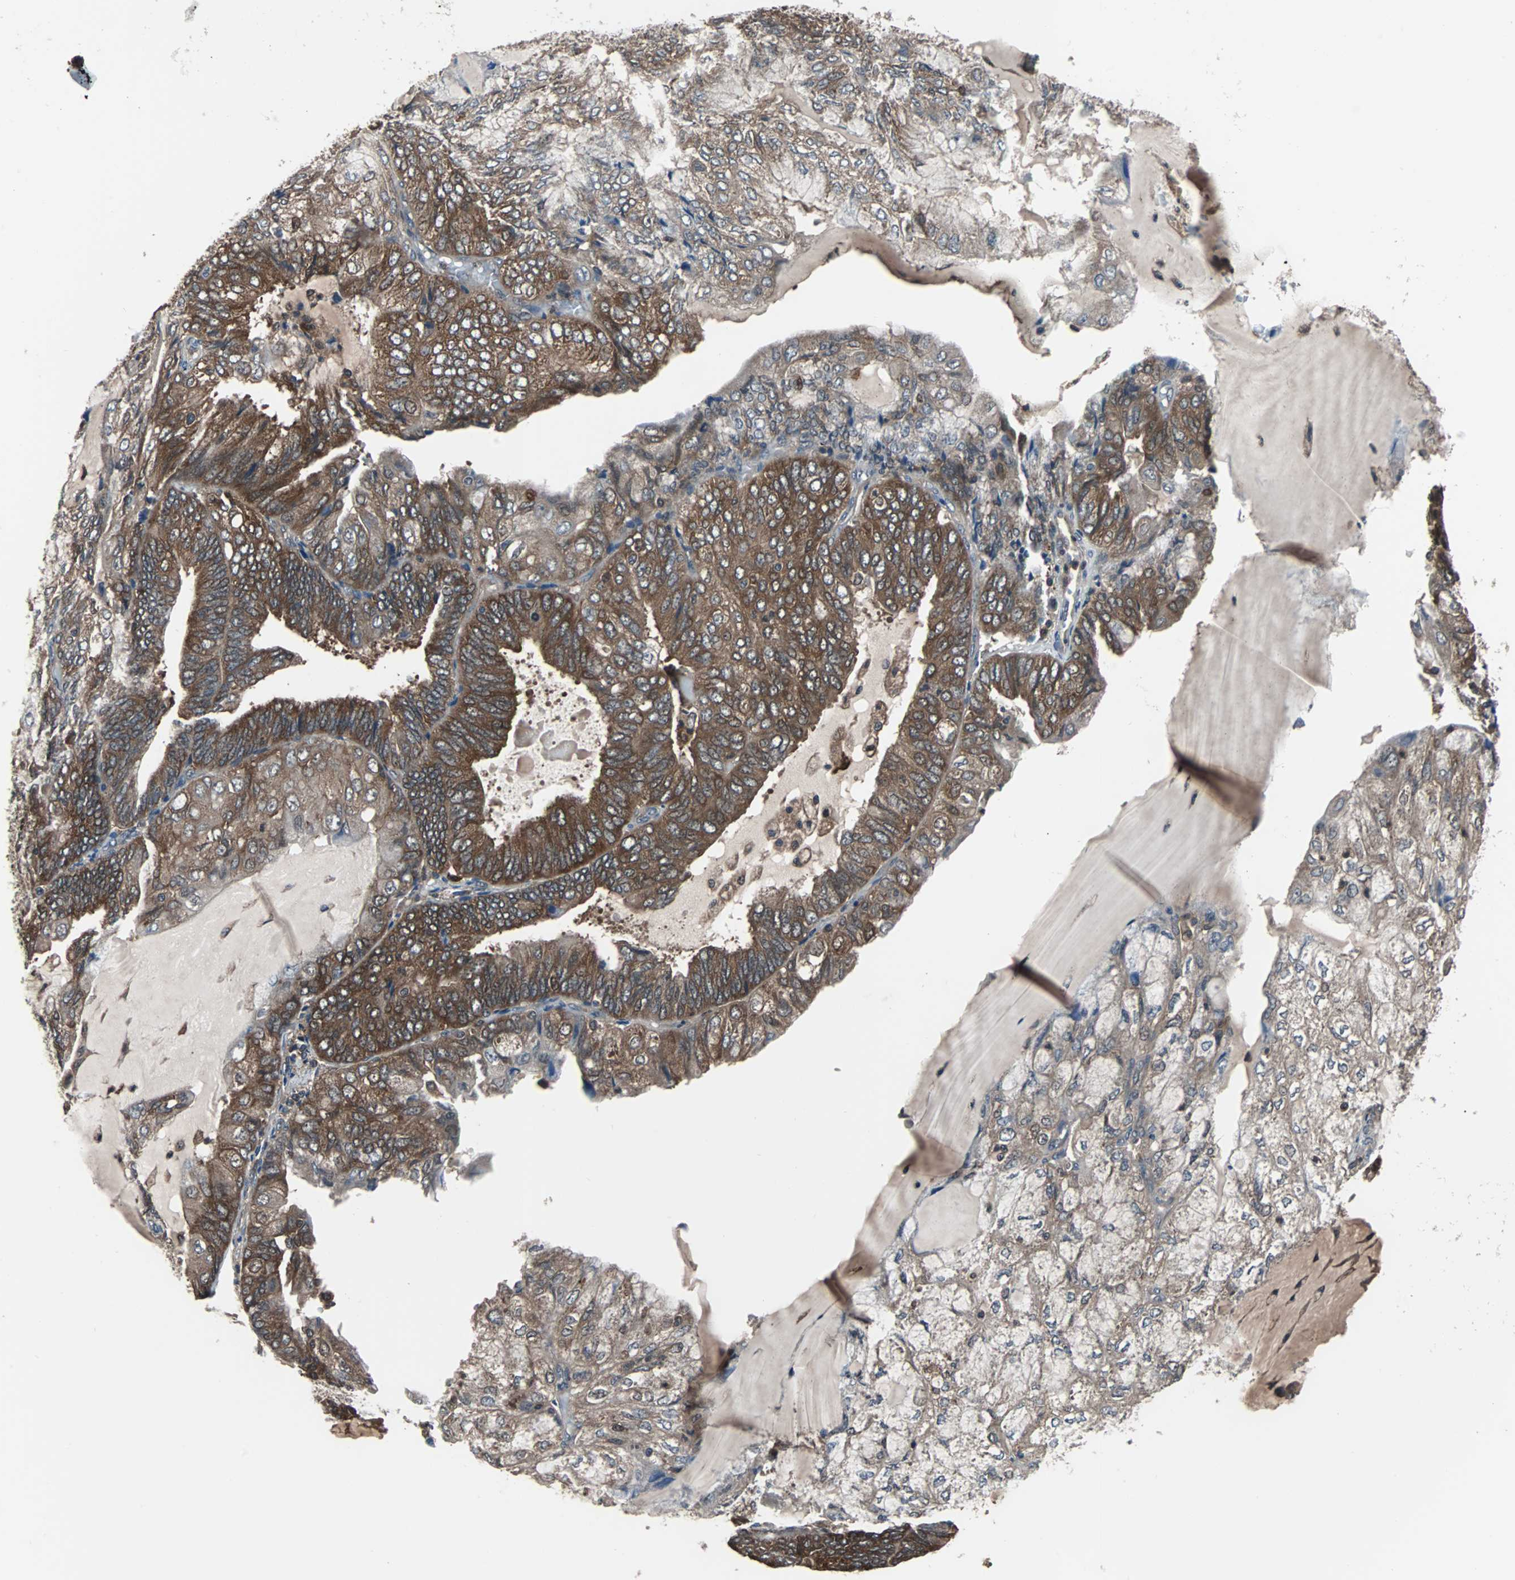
{"staining": {"intensity": "strong", "quantity": ">75%", "location": "cytoplasmic/membranous"}, "tissue": "endometrial cancer", "cell_type": "Tumor cells", "image_type": "cancer", "snomed": [{"axis": "morphology", "description": "Adenocarcinoma, NOS"}, {"axis": "topography", "description": "Endometrium"}], "caption": "DAB (3,3'-diaminobenzidine) immunohistochemical staining of endometrial cancer demonstrates strong cytoplasmic/membranous protein expression in approximately >75% of tumor cells.", "gene": "PAK1", "patient": {"sex": "female", "age": 81}}